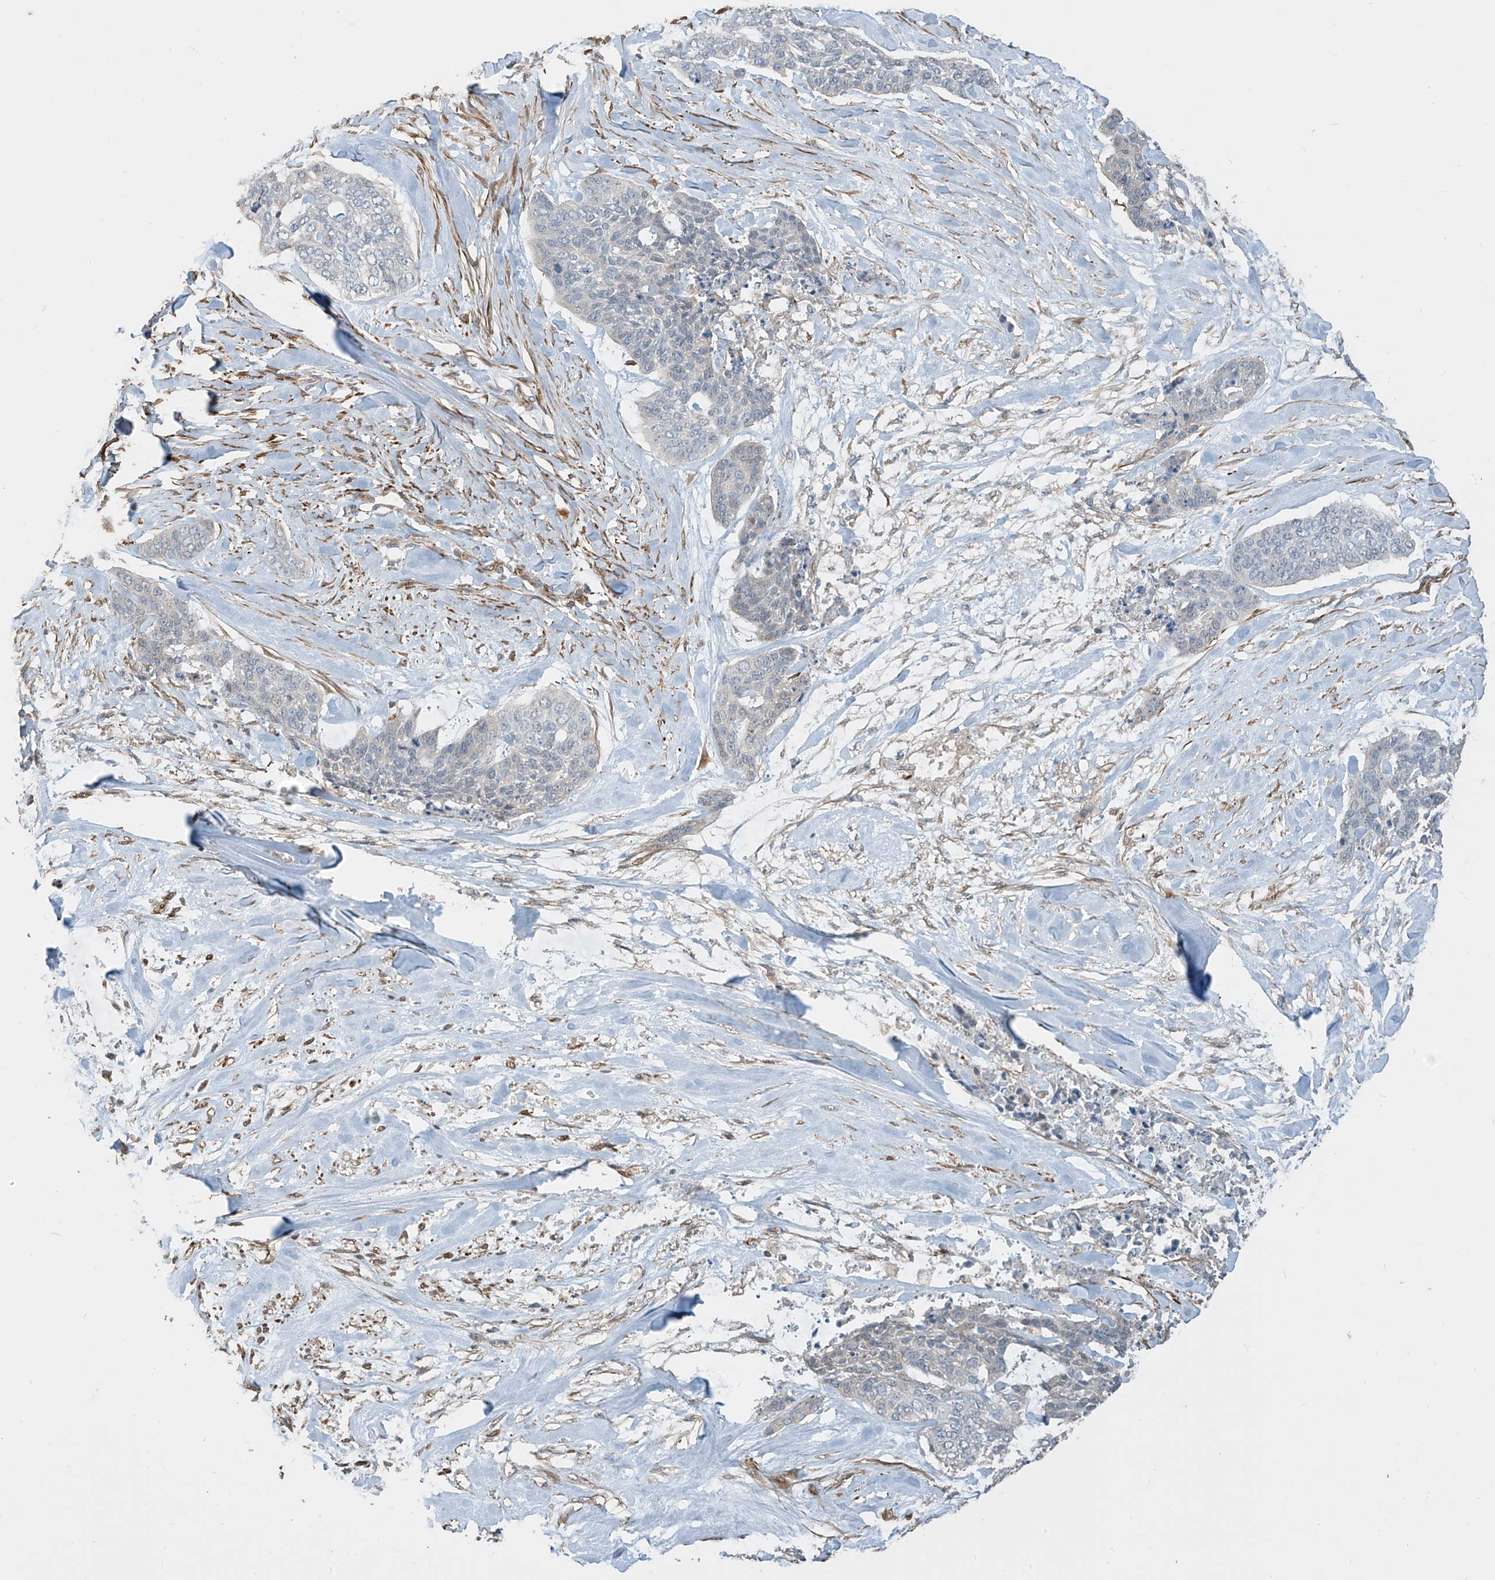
{"staining": {"intensity": "negative", "quantity": "none", "location": "none"}, "tissue": "skin cancer", "cell_type": "Tumor cells", "image_type": "cancer", "snomed": [{"axis": "morphology", "description": "Basal cell carcinoma"}, {"axis": "topography", "description": "Skin"}], "caption": "DAB (3,3'-diaminobenzidine) immunohistochemical staining of human skin cancer (basal cell carcinoma) demonstrates no significant positivity in tumor cells.", "gene": "SH3BGRL3", "patient": {"sex": "female", "age": 64}}